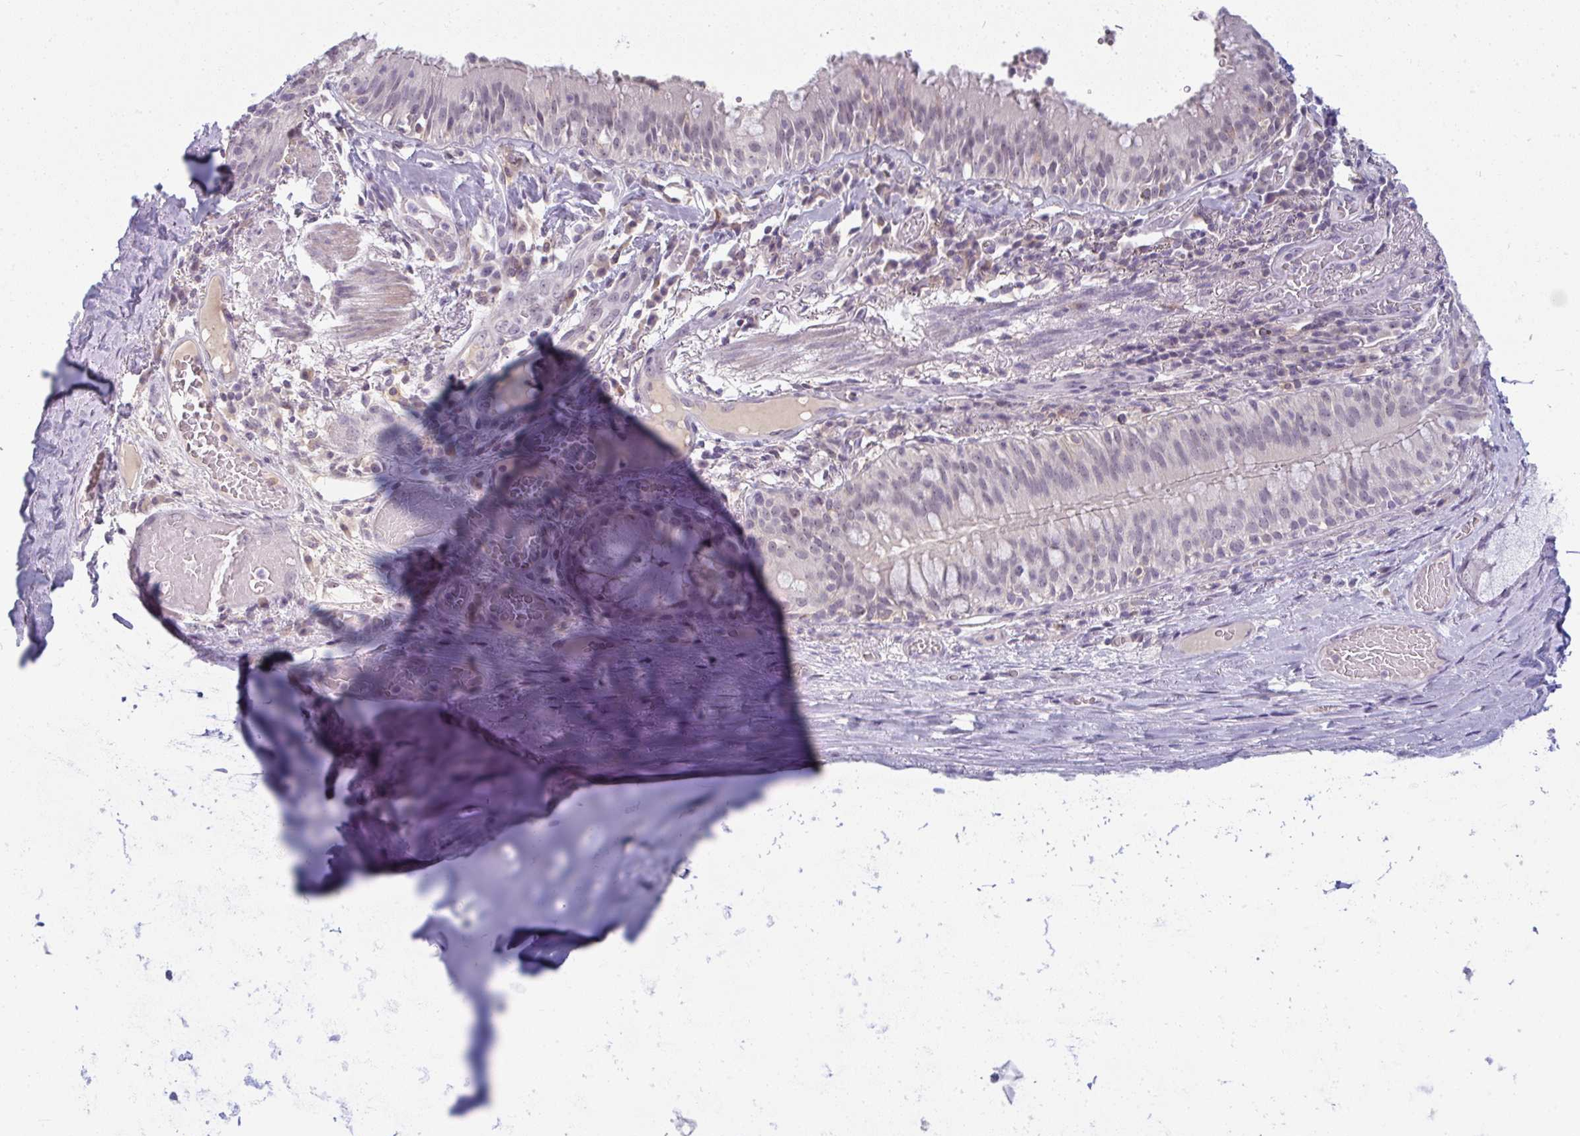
{"staining": {"intensity": "negative", "quantity": "none", "location": "none"}, "tissue": "soft tissue", "cell_type": "Chondrocytes", "image_type": "normal", "snomed": [{"axis": "morphology", "description": "Normal tissue, NOS"}, {"axis": "topography", "description": "Cartilage tissue"}, {"axis": "topography", "description": "Bronchus"}], "caption": "High power microscopy micrograph of an IHC image of normal soft tissue, revealing no significant expression in chondrocytes. (Brightfield microscopy of DAB (3,3'-diaminobenzidine) immunohistochemistry (IHC) at high magnification).", "gene": "PPFIA4", "patient": {"sex": "male", "age": 56}}